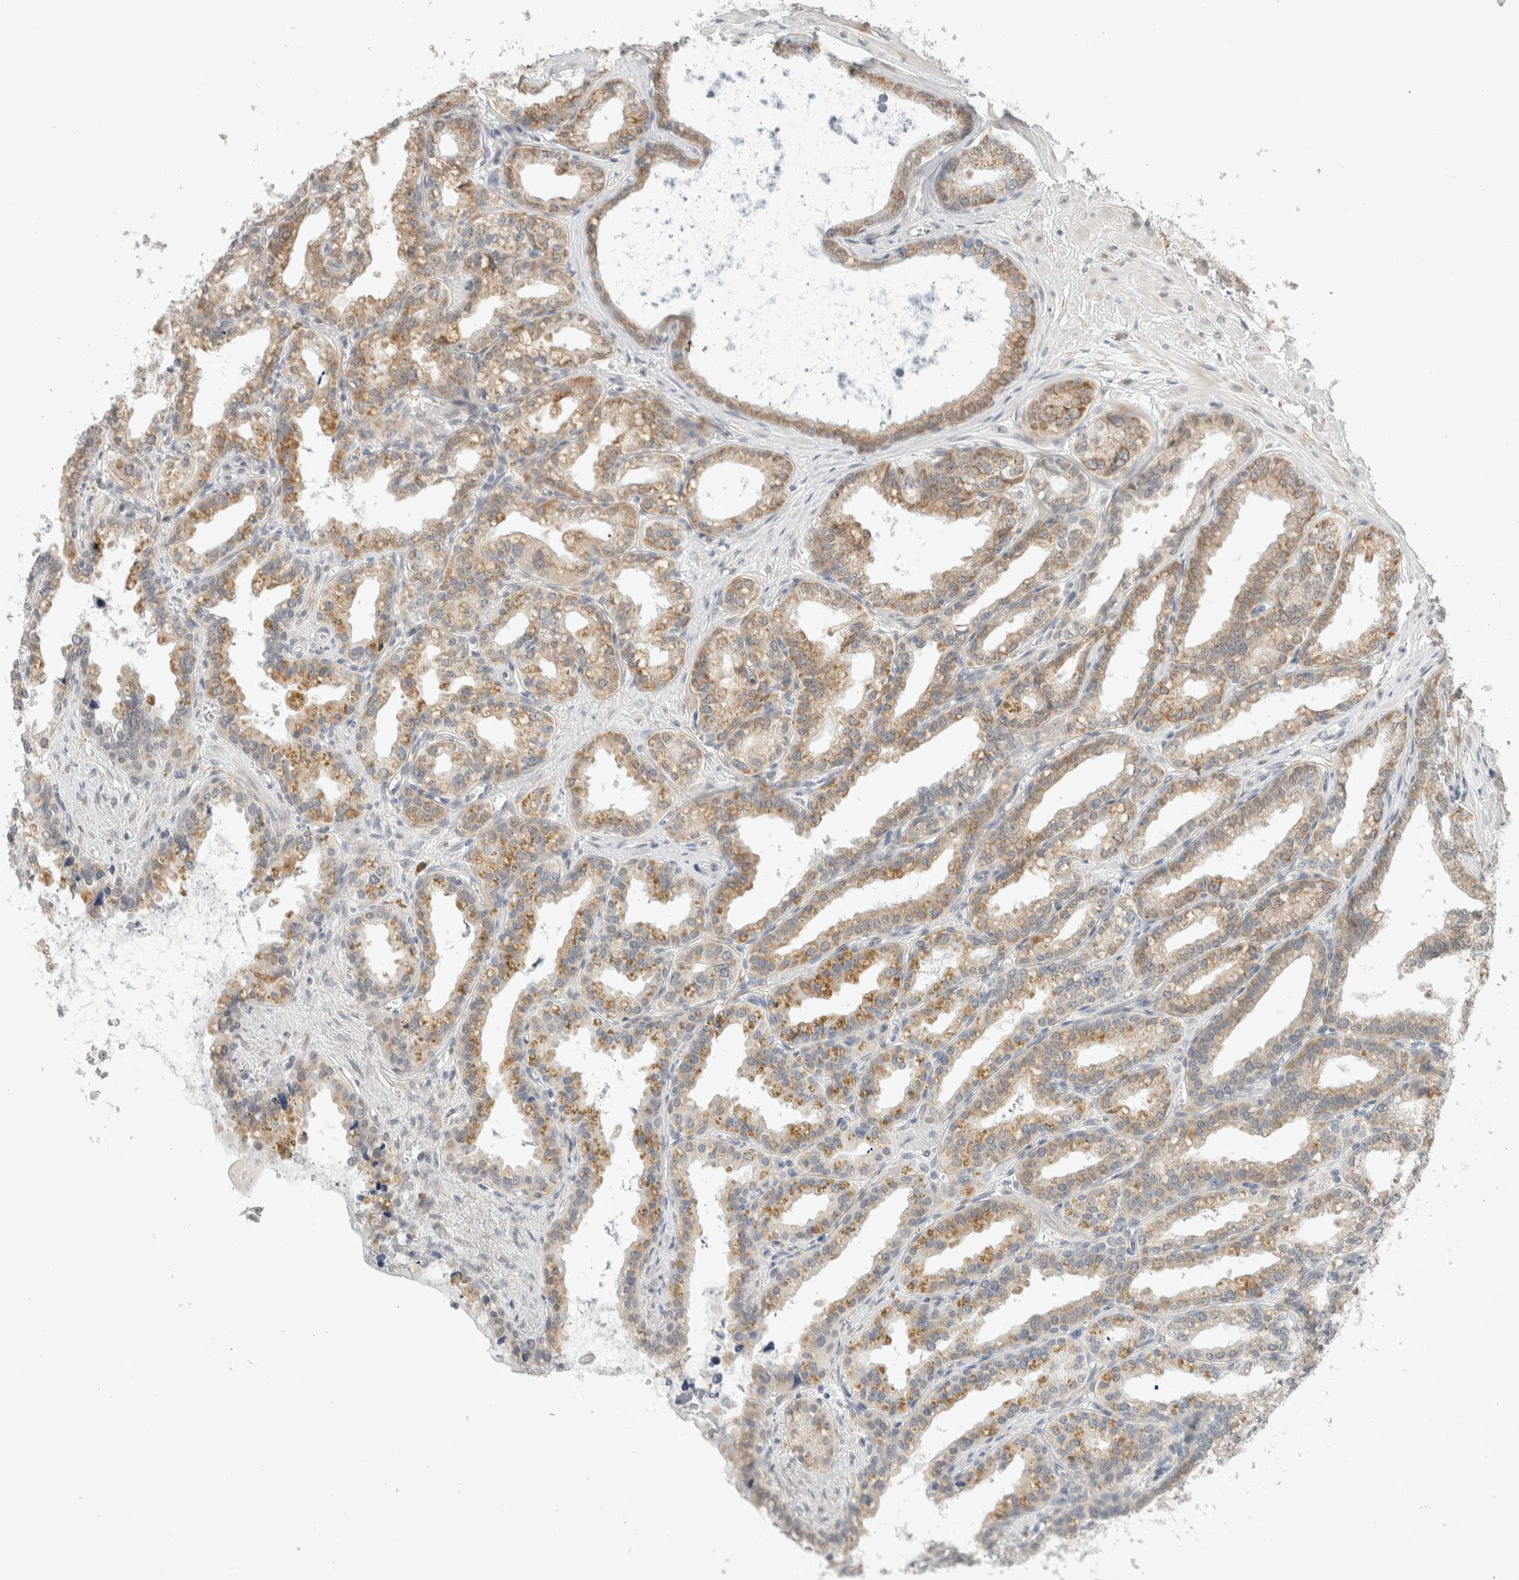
{"staining": {"intensity": "moderate", "quantity": ">75%", "location": "cytoplasmic/membranous"}, "tissue": "seminal vesicle", "cell_type": "Glandular cells", "image_type": "normal", "snomed": [{"axis": "morphology", "description": "Normal tissue, NOS"}, {"axis": "topography", "description": "Prostate"}, {"axis": "topography", "description": "Seminal veicle"}], "caption": "Seminal vesicle stained with DAB (3,3'-diaminobenzidine) immunohistochemistry reveals medium levels of moderate cytoplasmic/membranous positivity in about >75% of glandular cells.", "gene": "HDLBP", "patient": {"sex": "male", "age": 51}}